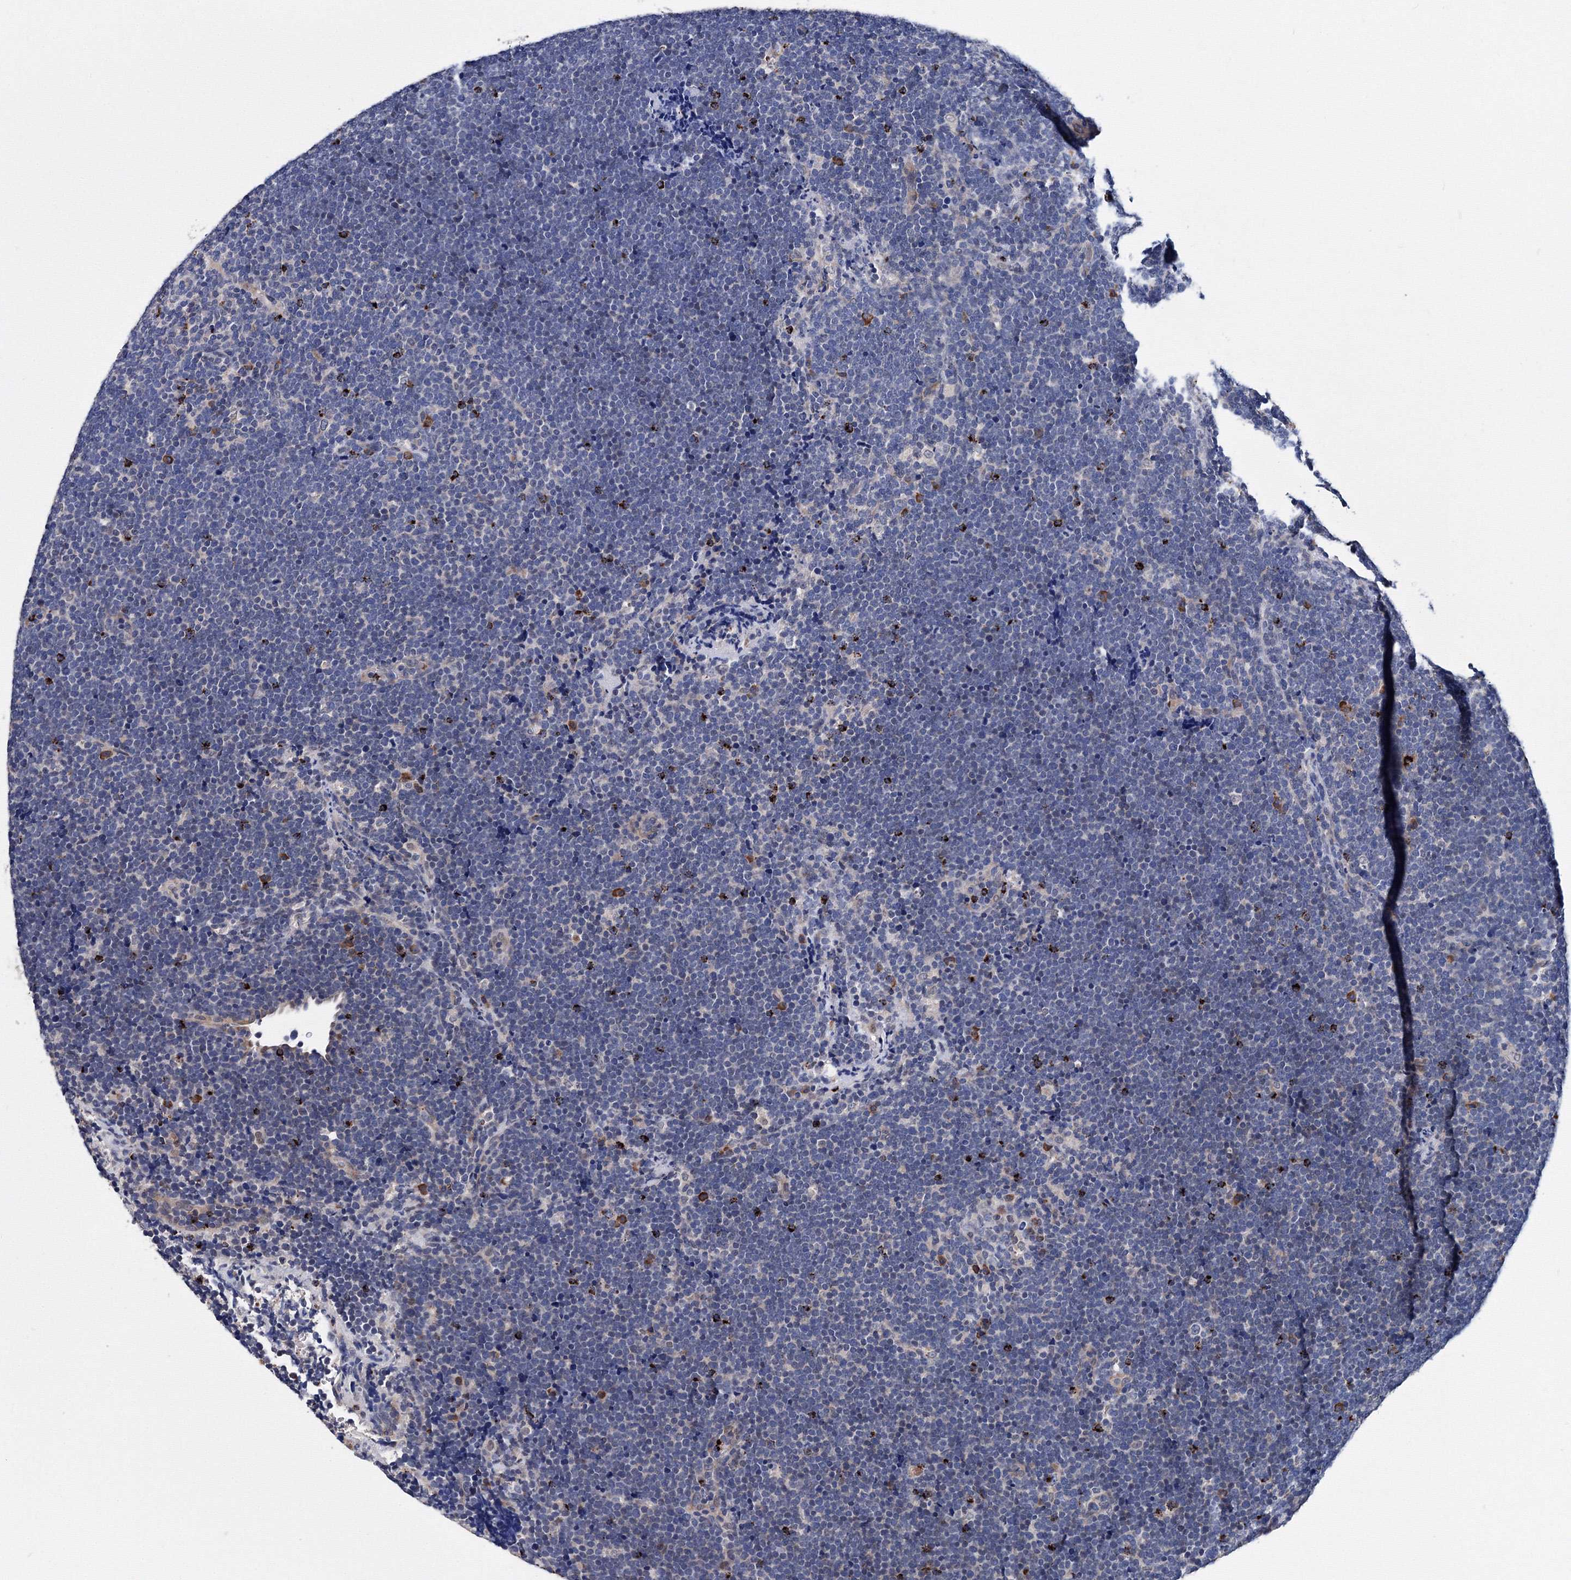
{"staining": {"intensity": "moderate", "quantity": "<25%", "location": "cytoplasmic/membranous"}, "tissue": "lymphoma", "cell_type": "Tumor cells", "image_type": "cancer", "snomed": [{"axis": "morphology", "description": "Malignant lymphoma, non-Hodgkin's type, High grade"}, {"axis": "topography", "description": "Lymph node"}], "caption": "Immunohistochemical staining of high-grade malignant lymphoma, non-Hodgkin's type displays moderate cytoplasmic/membranous protein staining in about <25% of tumor cells.", "gene": "PHYKPL", "patient": {"sex": "male", "age": 13}}